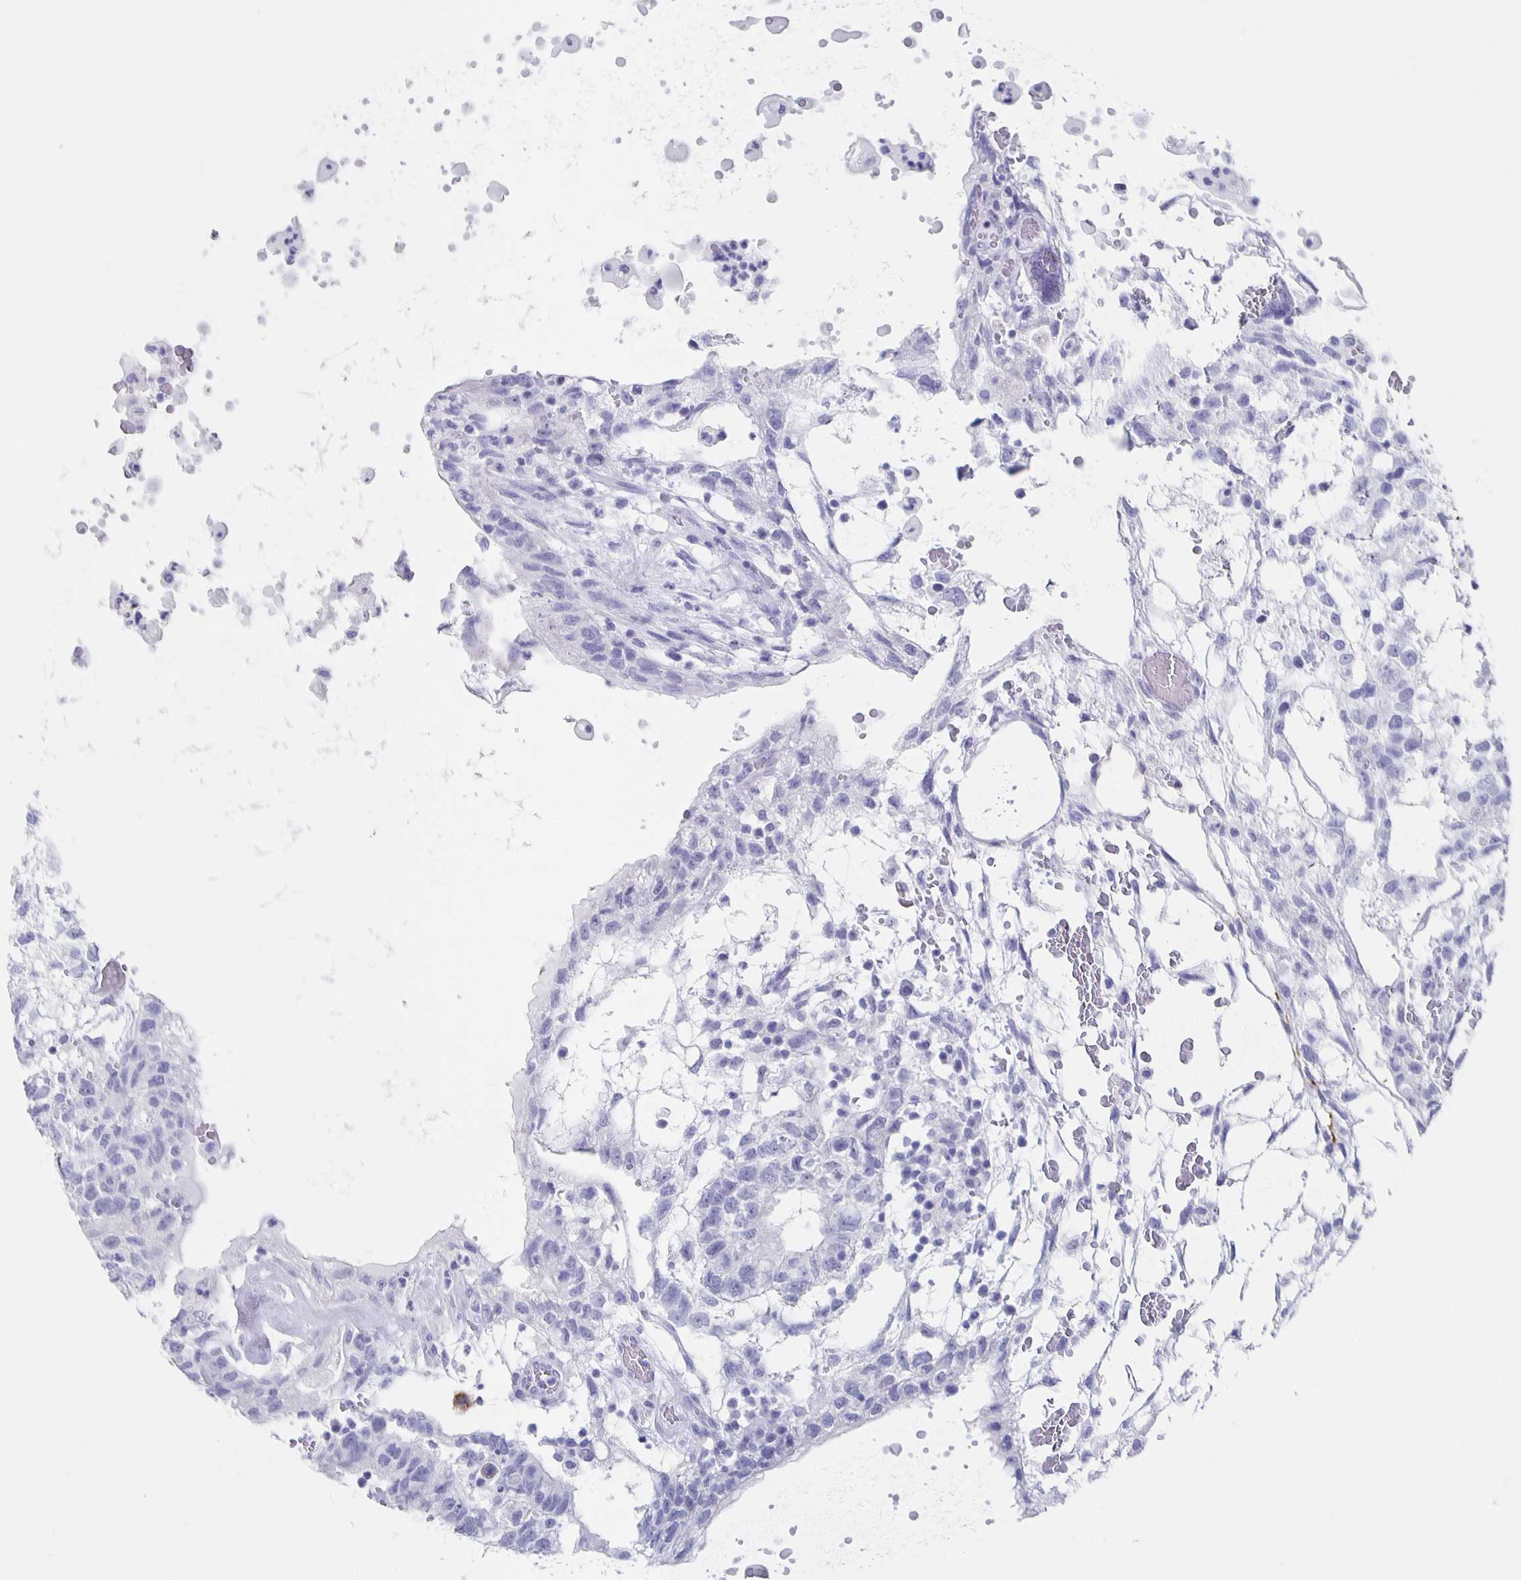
{"staining": {"intensity": "negative", "quantity": "none", "location": "none"}, "tissue": "testis cancer", "cell_type": "Tumor cells", "image_type": "cancer", "snomed": [{"axis": "morphology", "description": "Normal tissue, NOS"}, {"axis": "morphology", "description": "Carcinoma, Embryonal, NOS"}, {"axis": "topography", "description": "Testis"}], "caption": "An IHC photomicrograph of embryonal carcinoma (testis) is shown. There is no staining in tumor cells of embryonal carcinoma (testis).", "gene": "SLC34A2", "patient": {"sex": "male", "age": 32}}